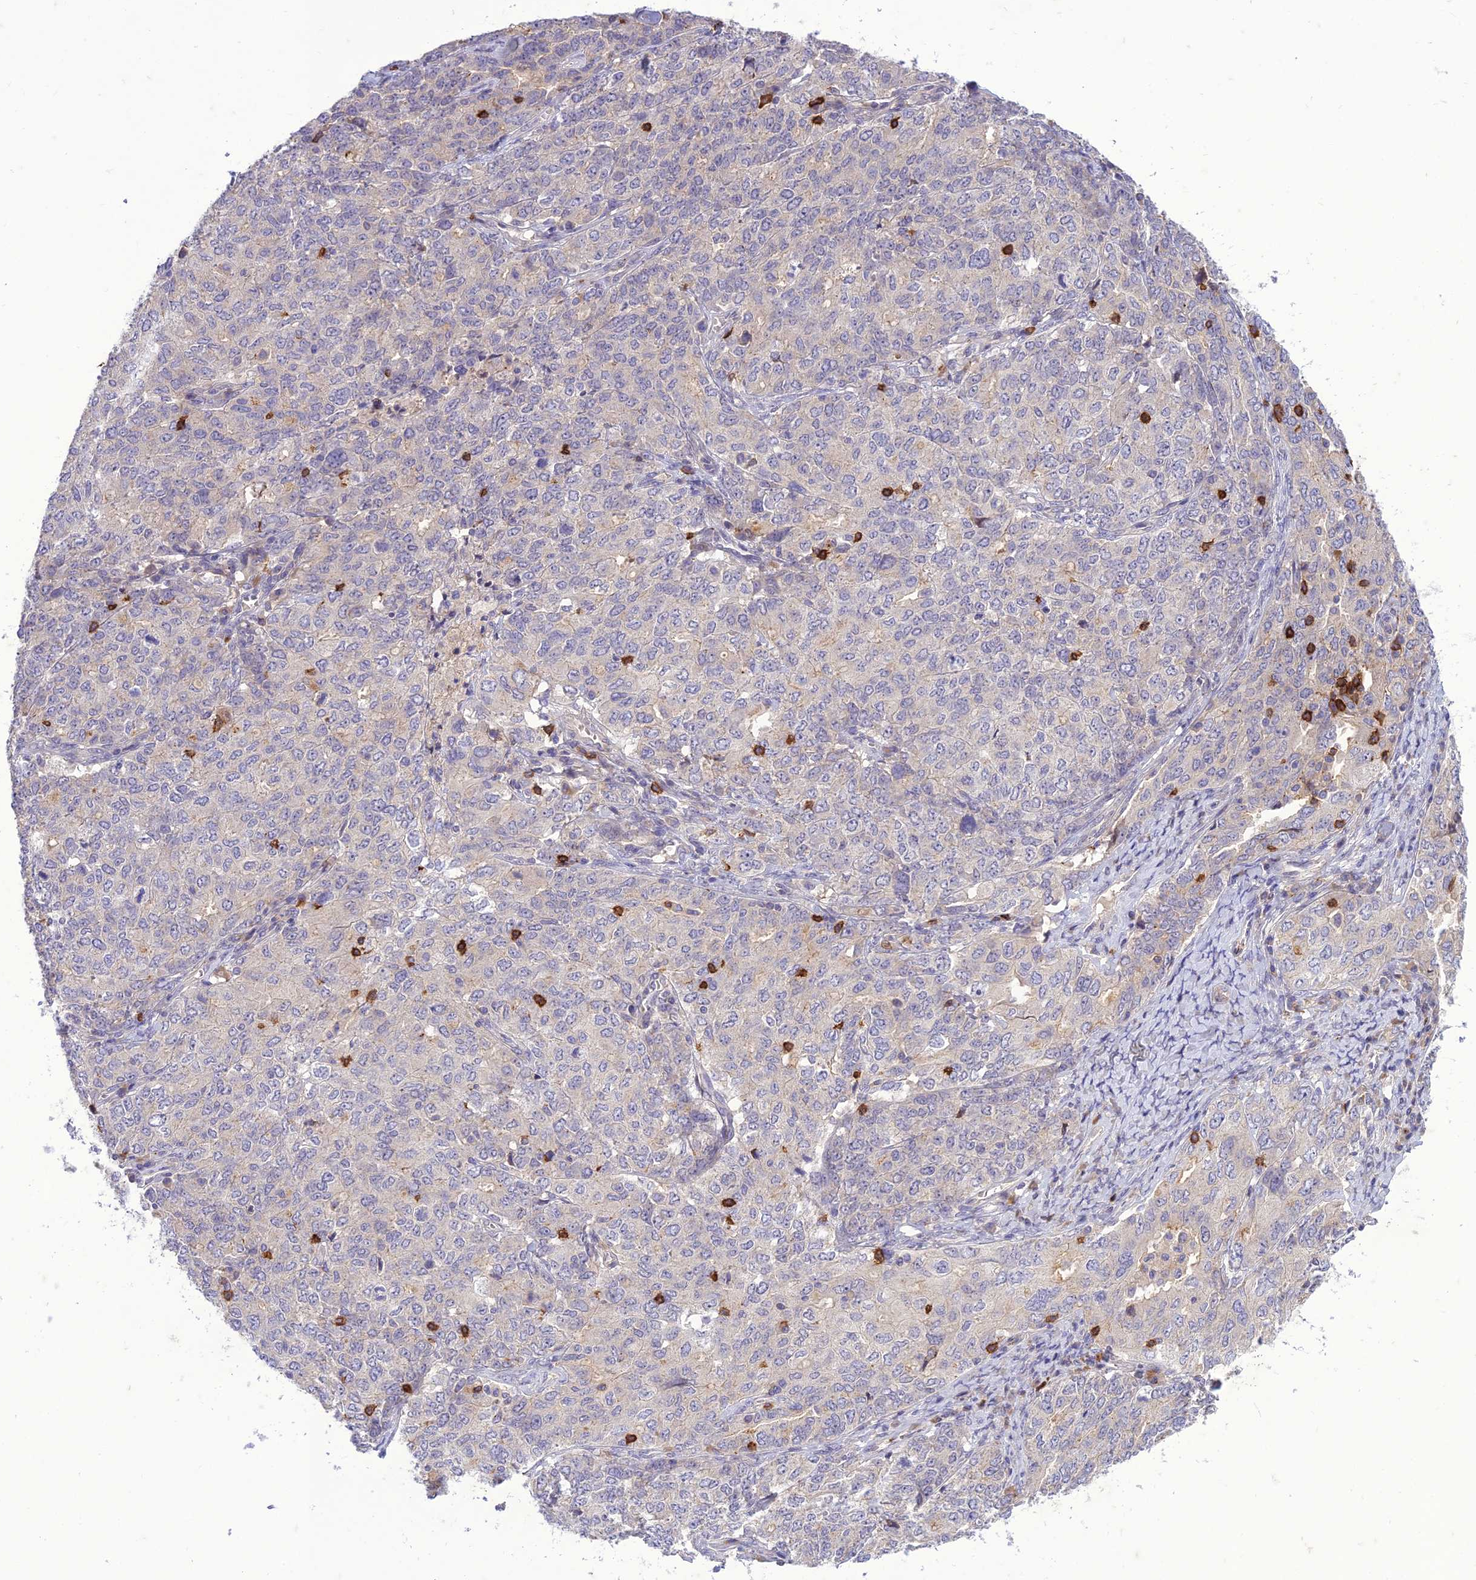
{"staining": {"intensity": "negative", "quantity": "none", "location": "none"}, "tissue": "ovarian cancer", "cell_type": "Tumor cells", "image_type": "cancer", "snomed": [{"axis": "morphology", "description": "Carcinoma, endometroid"}, {"axis": "topography", "description": "Ovary"}], "caption": "Protein analysis of ovarian cancer (endometroid carcinoma) displays no significant staining in tumor cells. The staining is performed using DAB brown chromogen with nuclei counter-stained in using hematoxylin.", "gene": "ITGAE", "patient": {"sex": "female", "age": 62}}